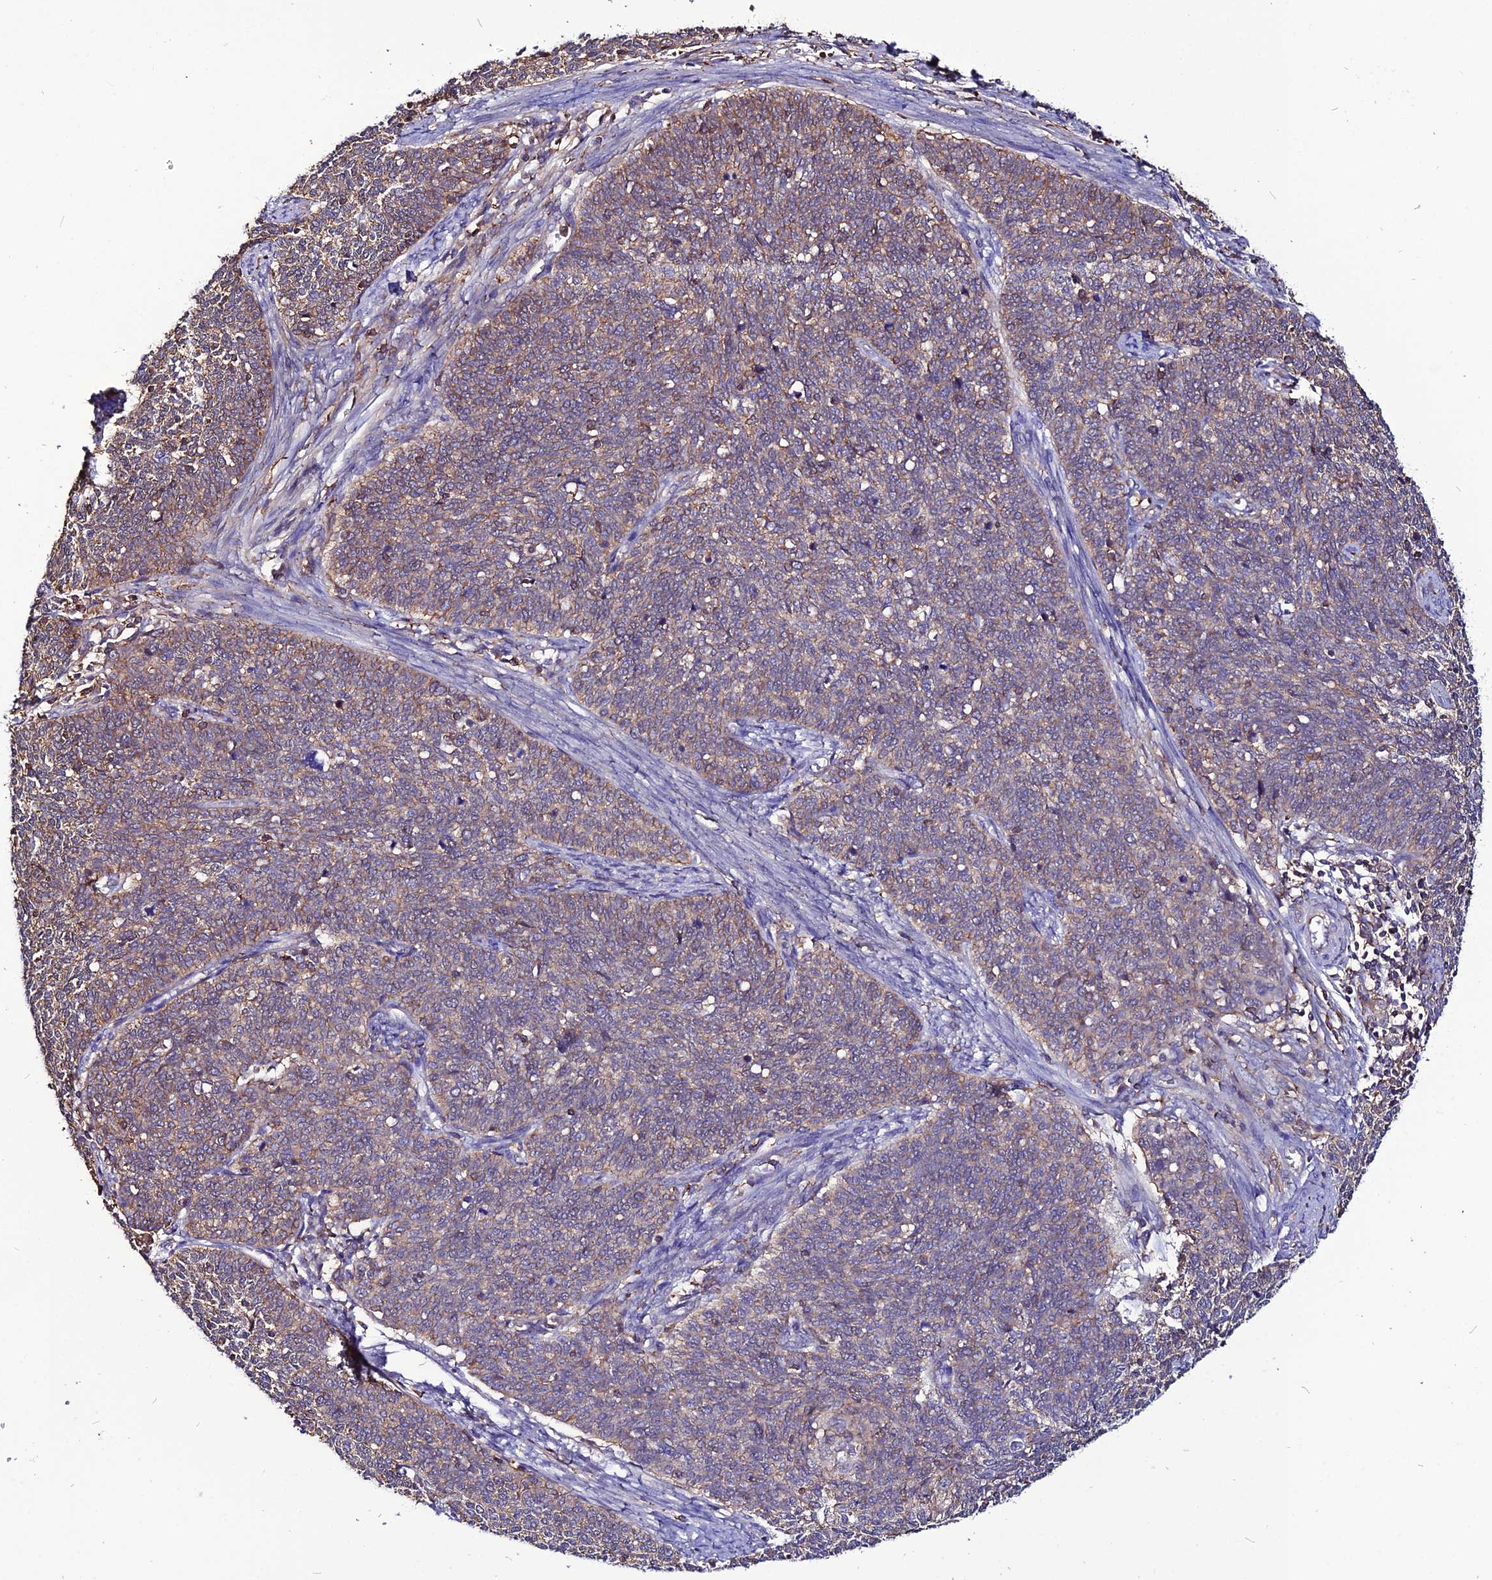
{"staining": {"intensity": "moderate", "quantity": "25%-75%", "location": "cytoplasmic/membranous"}, "tissue": "cervical cancer", "cell_type": "Tumor cells", "image_type": "cancer", "snomed": [{"axis": "morphology", "description": "Squamous cell carcinoma, NOS"}, {"axis": "topography", "description": "Cervix"}], "caption": "Protein staining shows moderate cytoplasmic/membranous positivity in about 25%-75% of tumor cells in squamous cell carcinoma (cervical). Using DAB (3,3'-diaminobenzidine) (brown) and hematoxylin (blue) stains, captured at high magnification using brightfield microscopy.", "gene": "USP17L15", "patient": {"sex": "female", "age": 39}}